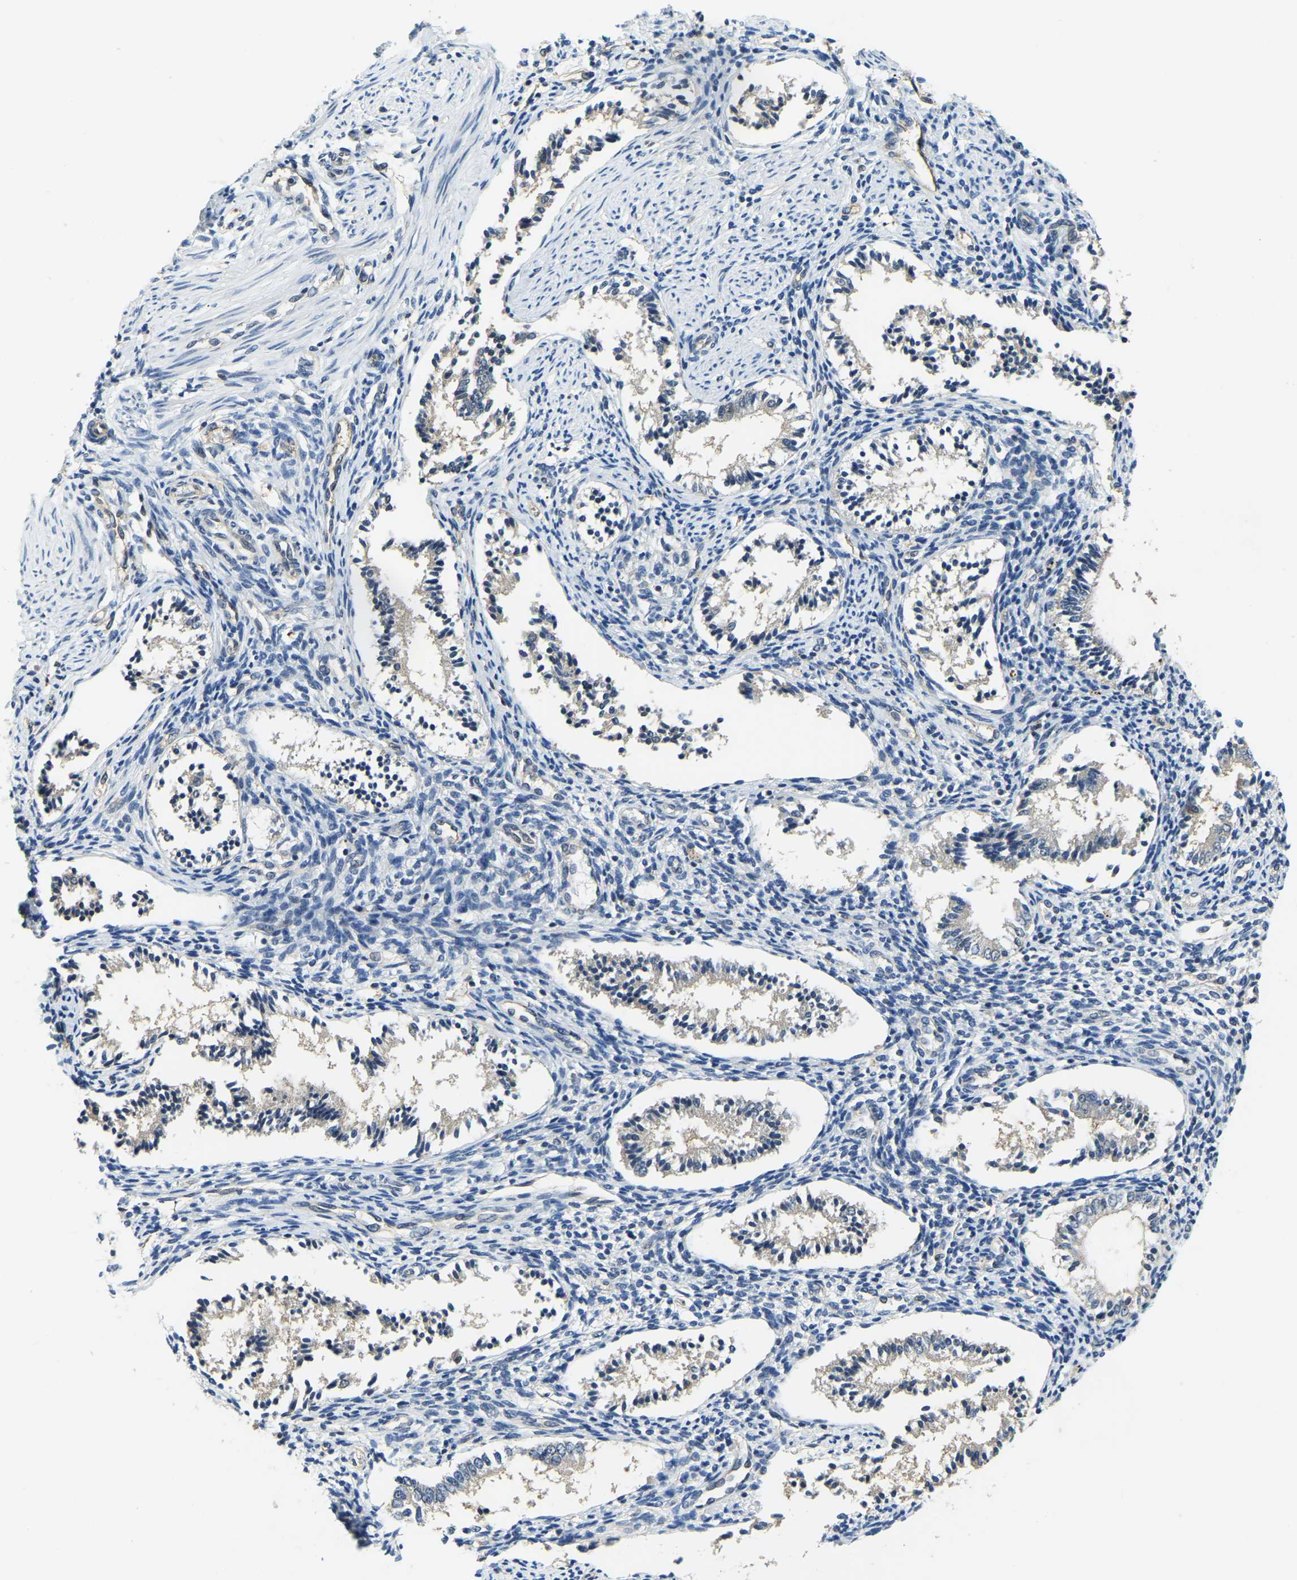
{"staining": {"intensity": "negative", "quantity": "none", "location": "none"}, "tissue": "endometrium", "cell_type": "Cells in endometrial stroma", "image_type": "normal", "snomed": [{"axis": "morphology", "description": "Normal tissue, NOS"}, {"axis": "topography", "description": "Endometrium"}], "caption": "Immunohistochemistry of unremarkable endometrium exhibits no staining in cells in endometrial stroma.", "gene": "AHNAK", "patient": {"sex": "female", "age": 42}}